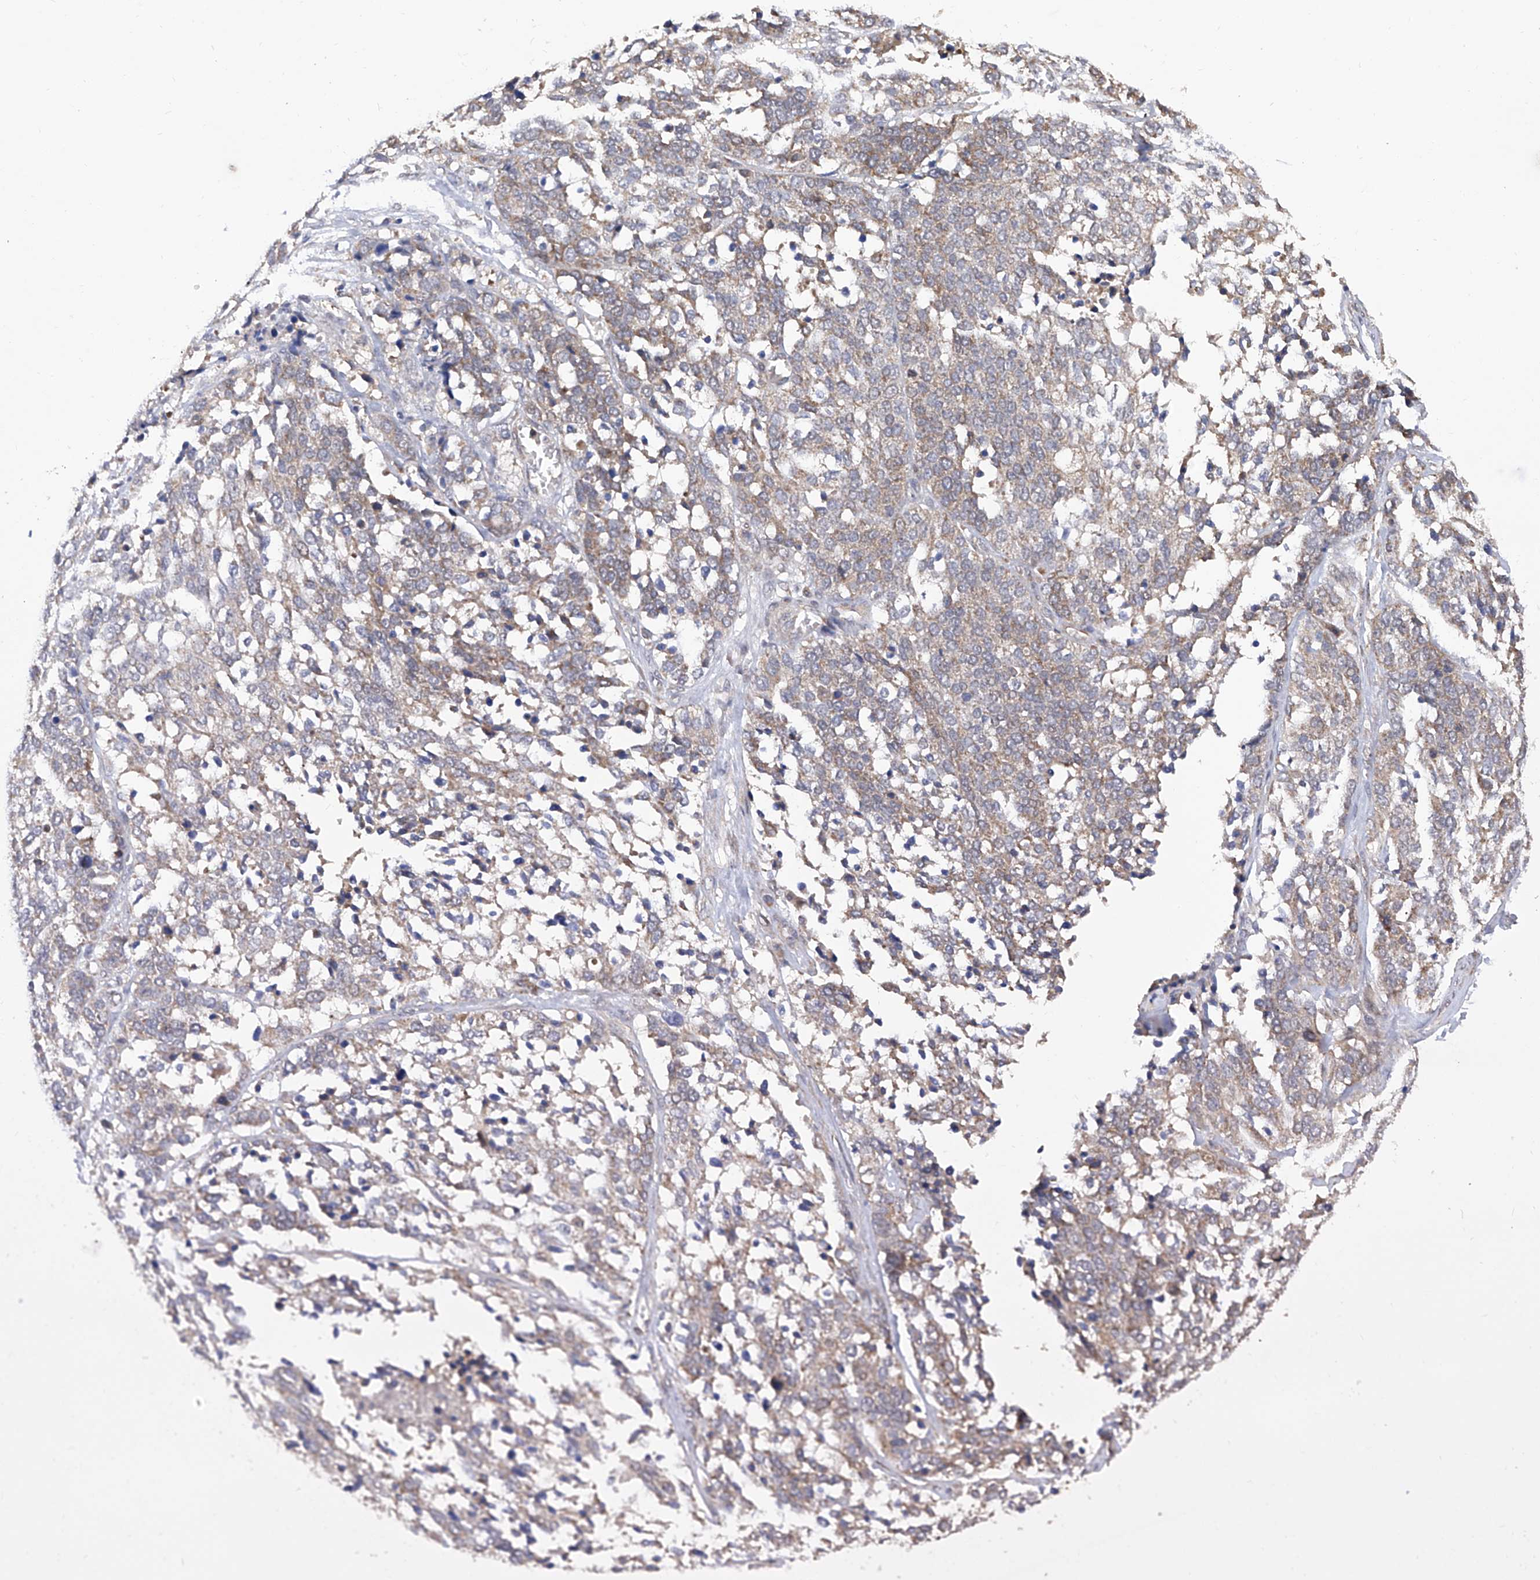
{"staining": {"intensity": "moderate", "quantity": ">75%", "location": "cytoplasmic/membranous"}, "tissue": "ovarian cancer", "cell_type": "Tumor cells", "image_type": "cancer", "snomed": [{"axis": "morphology", "description": "Cystadenocarcinoma, serous, NOS"}, {"axis": "topography", "description": "Ovary"}], "caption": "Immunohistochemistry (IHC) image of human serous cystadenocarcinoma (ovarian) stained for a protein (brown), which demonstrates medium levels of moderate cytoplasmic/membranous expression in about >75% of tumor cells.", "gene": "USP45", "patient": {"sex": "female", "age": 44}}